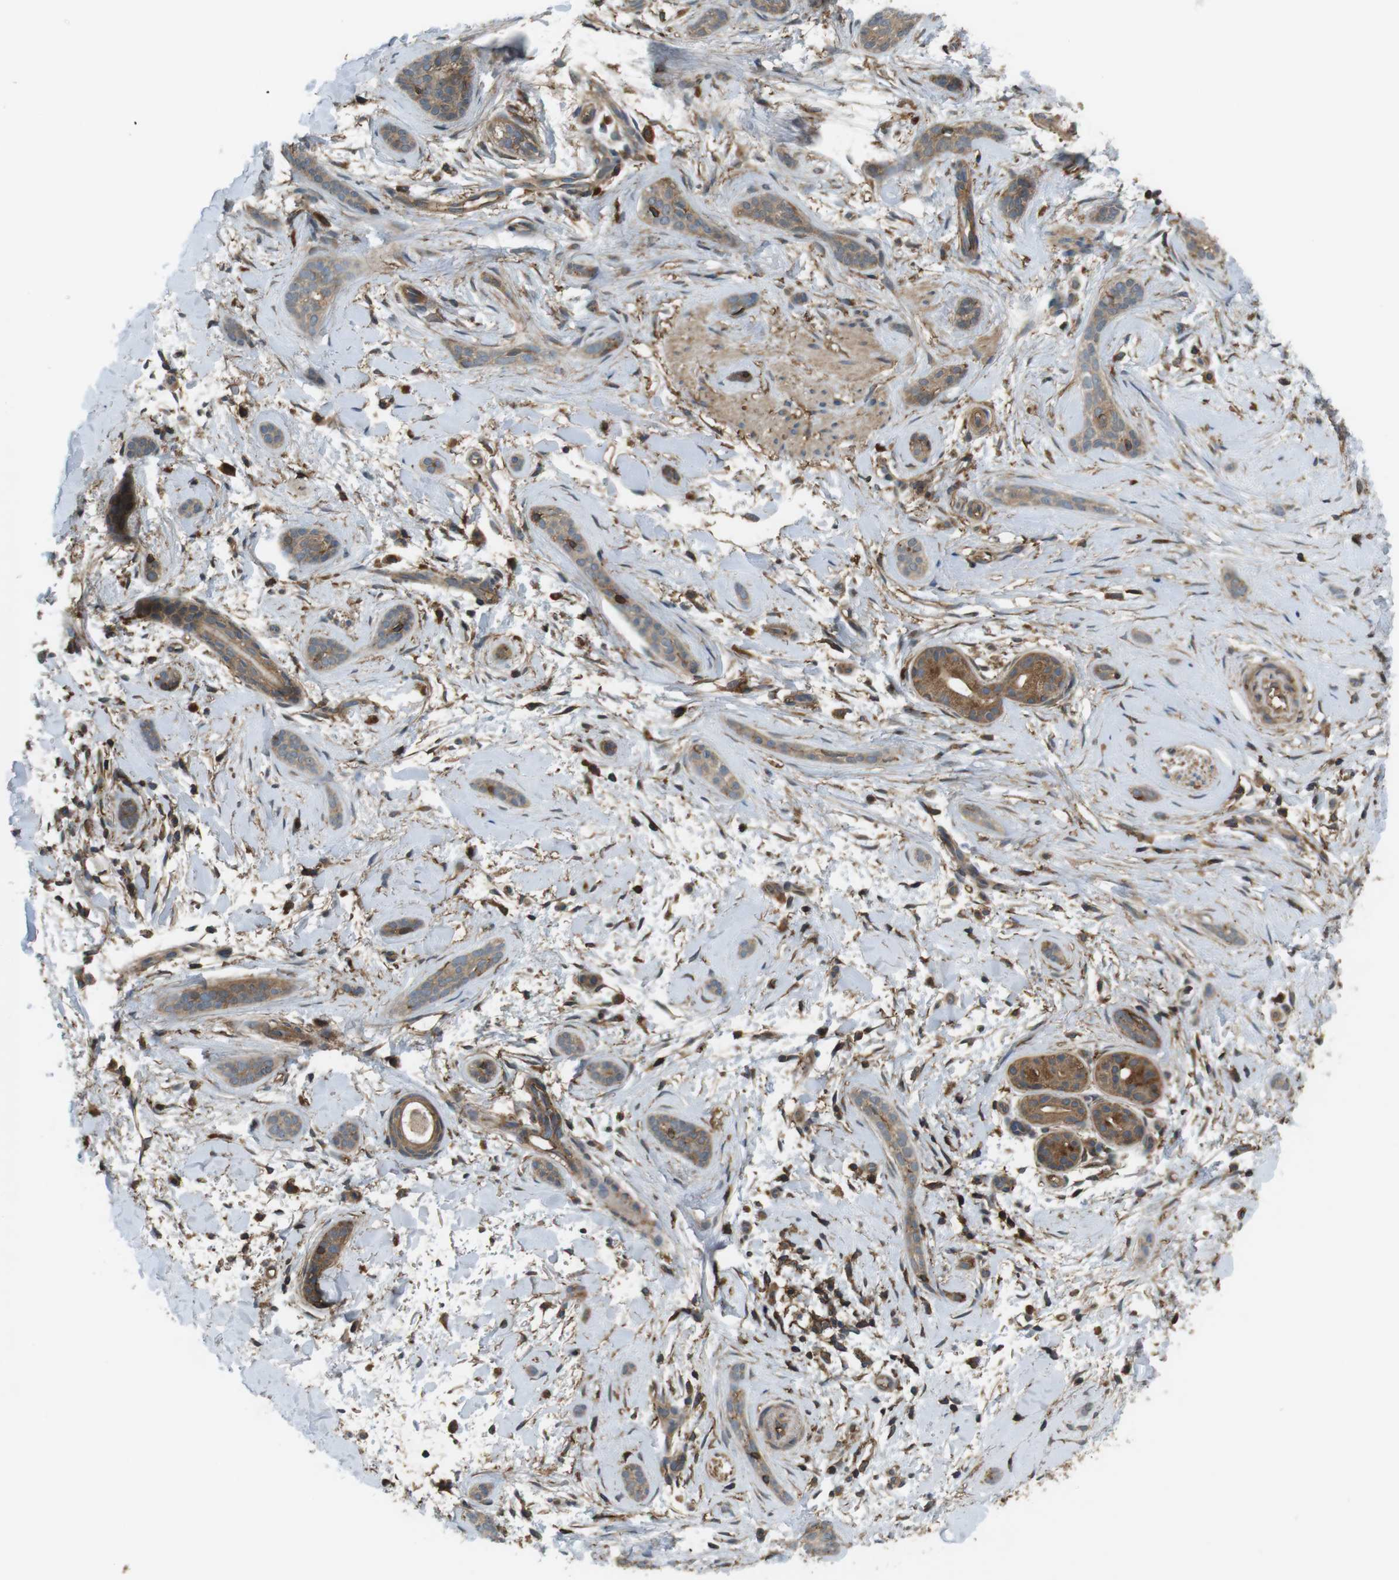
{"staining": {"intensity": "weak", "quantity": ">75%", "location": "cytoplasmic/membranous"}, "tissue": "skin cancer", "cell_type": "Tumor cells", "image_type": "cancer", "snomed": [{"axis": "morphology", "description": "Basal cell carcinoma"}, {"axis": "morphology", "description": "Adnexal tumor, benign"}, {"axis": "topography", "description": "Skin"}], "caption": "This image reveals immunohistochemistry (IHC) staining of skin cancer (basal cell carcinoma), with low weak cytoplasmic/membranous staining in about >75% of tumor cells.", "gene": "DDAH2", "patient": {"sex": "female", "age": 42}}